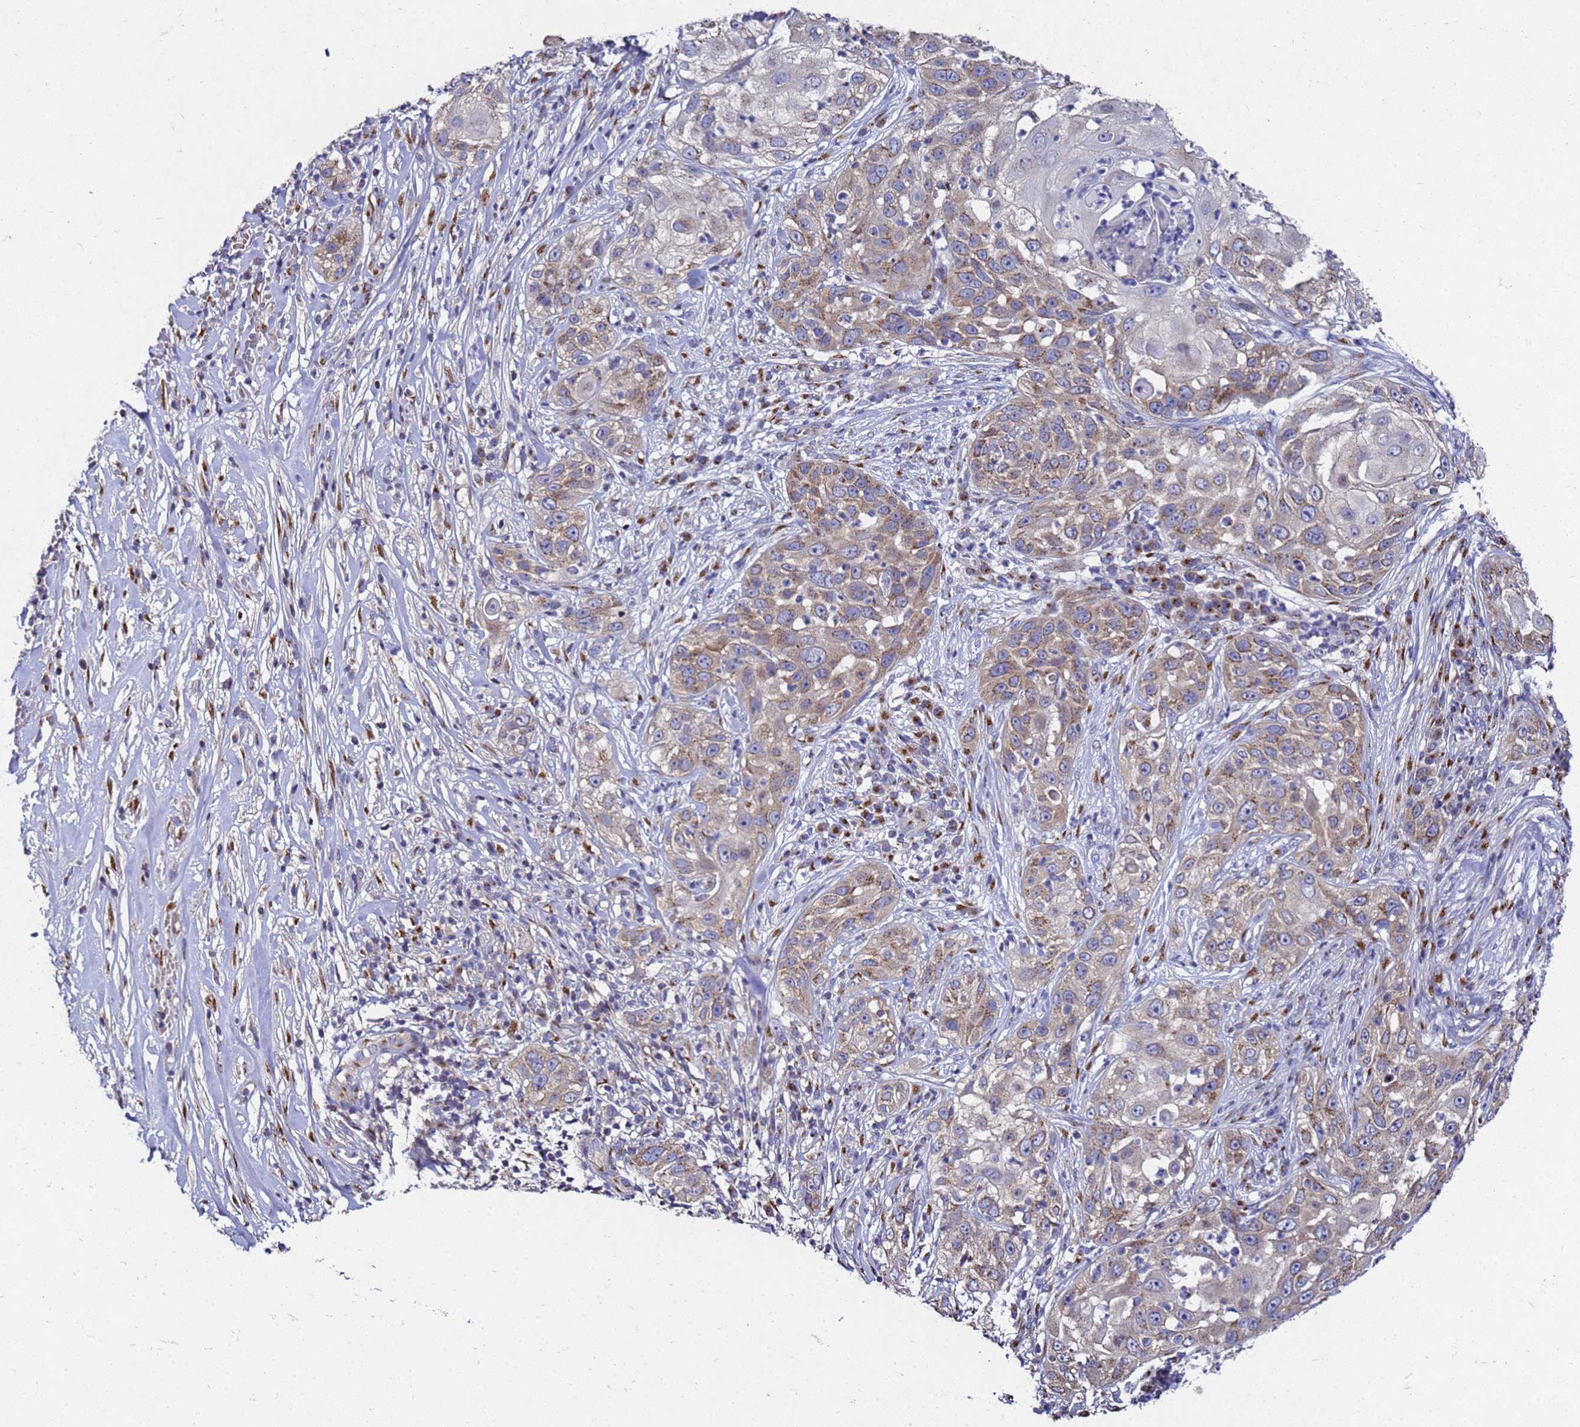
{"staining": {"intensity": "weak", "quantity": "25%-75%", "location": "cytoplasmic/membranous"}, "tissue": "skin cancer", "cell_type": "Tumor cells", "image_type": "cancer", "snomed": [{"axis": "morphology", "description": "Squamous cell carcinoma, NOS"}, {"axis": "topography", "description": "Skin"}], "caption": "The histopathology image displays staining of skin cancer, revealing weak cytoplasmic/membranous protein positivity (brown color) within tumor cells.", "gene": "NSUN6", "patient": {"sex": "female", "age": 44}}